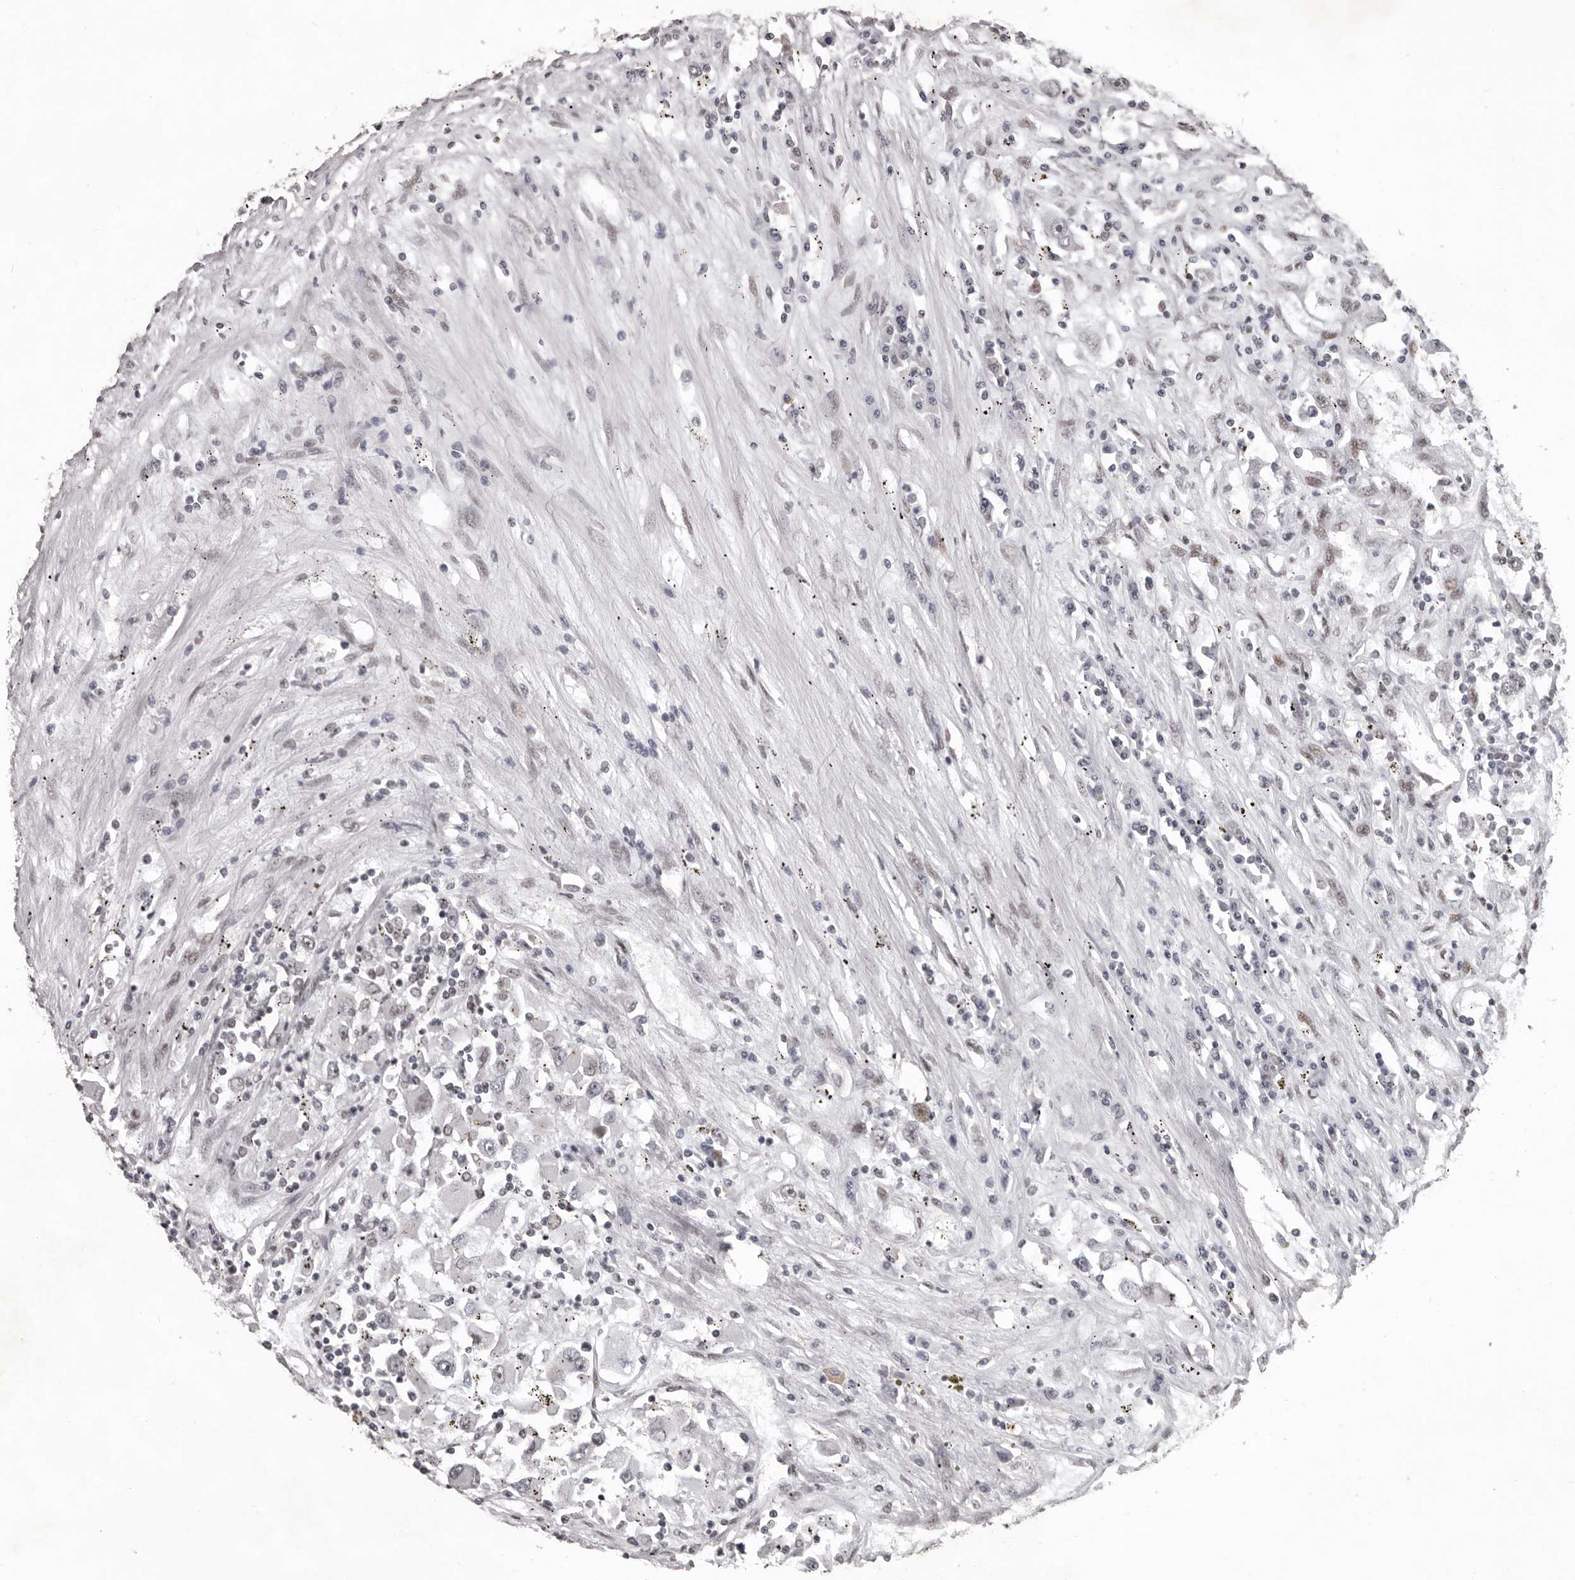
{"staining": {"intensity": "negative", "quantity": "none", "location": "none"}, "tissue": "renal cancer", "cell_type": "Tumor cells", "image_type": "cancer", "snomed": [{"axis": "morphology", "description": "Adenocarcinoma, NOS"}, {"axis": "topography", "description": "Kidney"}], "caption": "Immunohistochemistry (IHC) image of neoplastic tissue: adenocarcinoma (renal) stained with DAB displays no significant protein expression in tumor cells.", "gene": "NUMA1", "patient": {"sex": "female", "age": 52}}